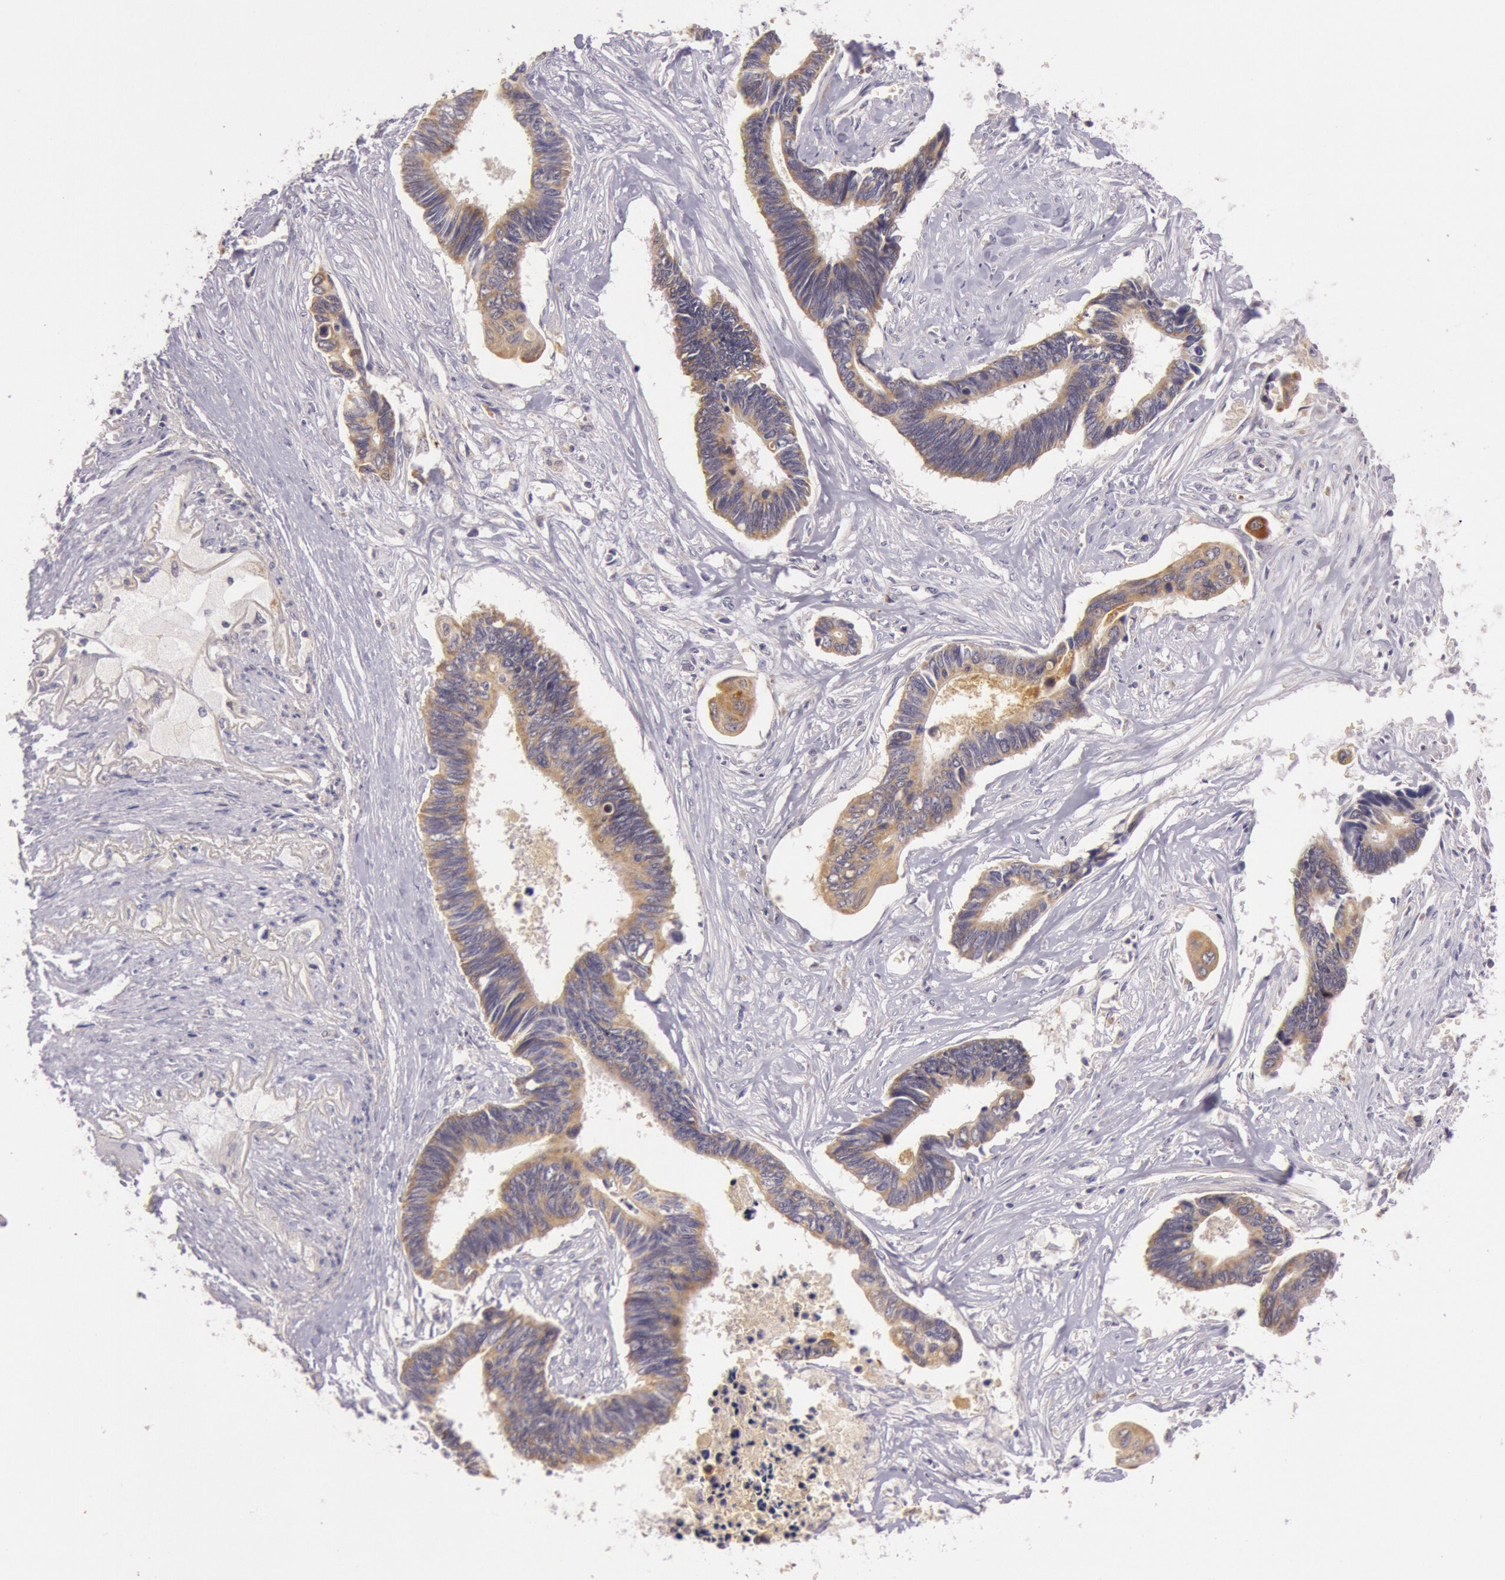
{"staining": {"intensity": "moderate", "quantity": ">75%", "location": "cytoplasmic/membranous"}, "tissue": "pancreatic cancer", "cell_type": "Tumor cells", "image_type": "cancer", "snomed": [{"axis": "morphology", "description": "Adenocarcinoma, NOS"}, {"axis": "topography", "description": "Pancreas"}], "caption": "Immunohistochemical staining of human pancreatic cancer (adenocarcinoma) reveals medium levels of moderate cytoplasmic/membranous protein positivity in about >75% of tumor cells.", "gene": "CDK16", "patient": {"sex": "female", "age": 70}}